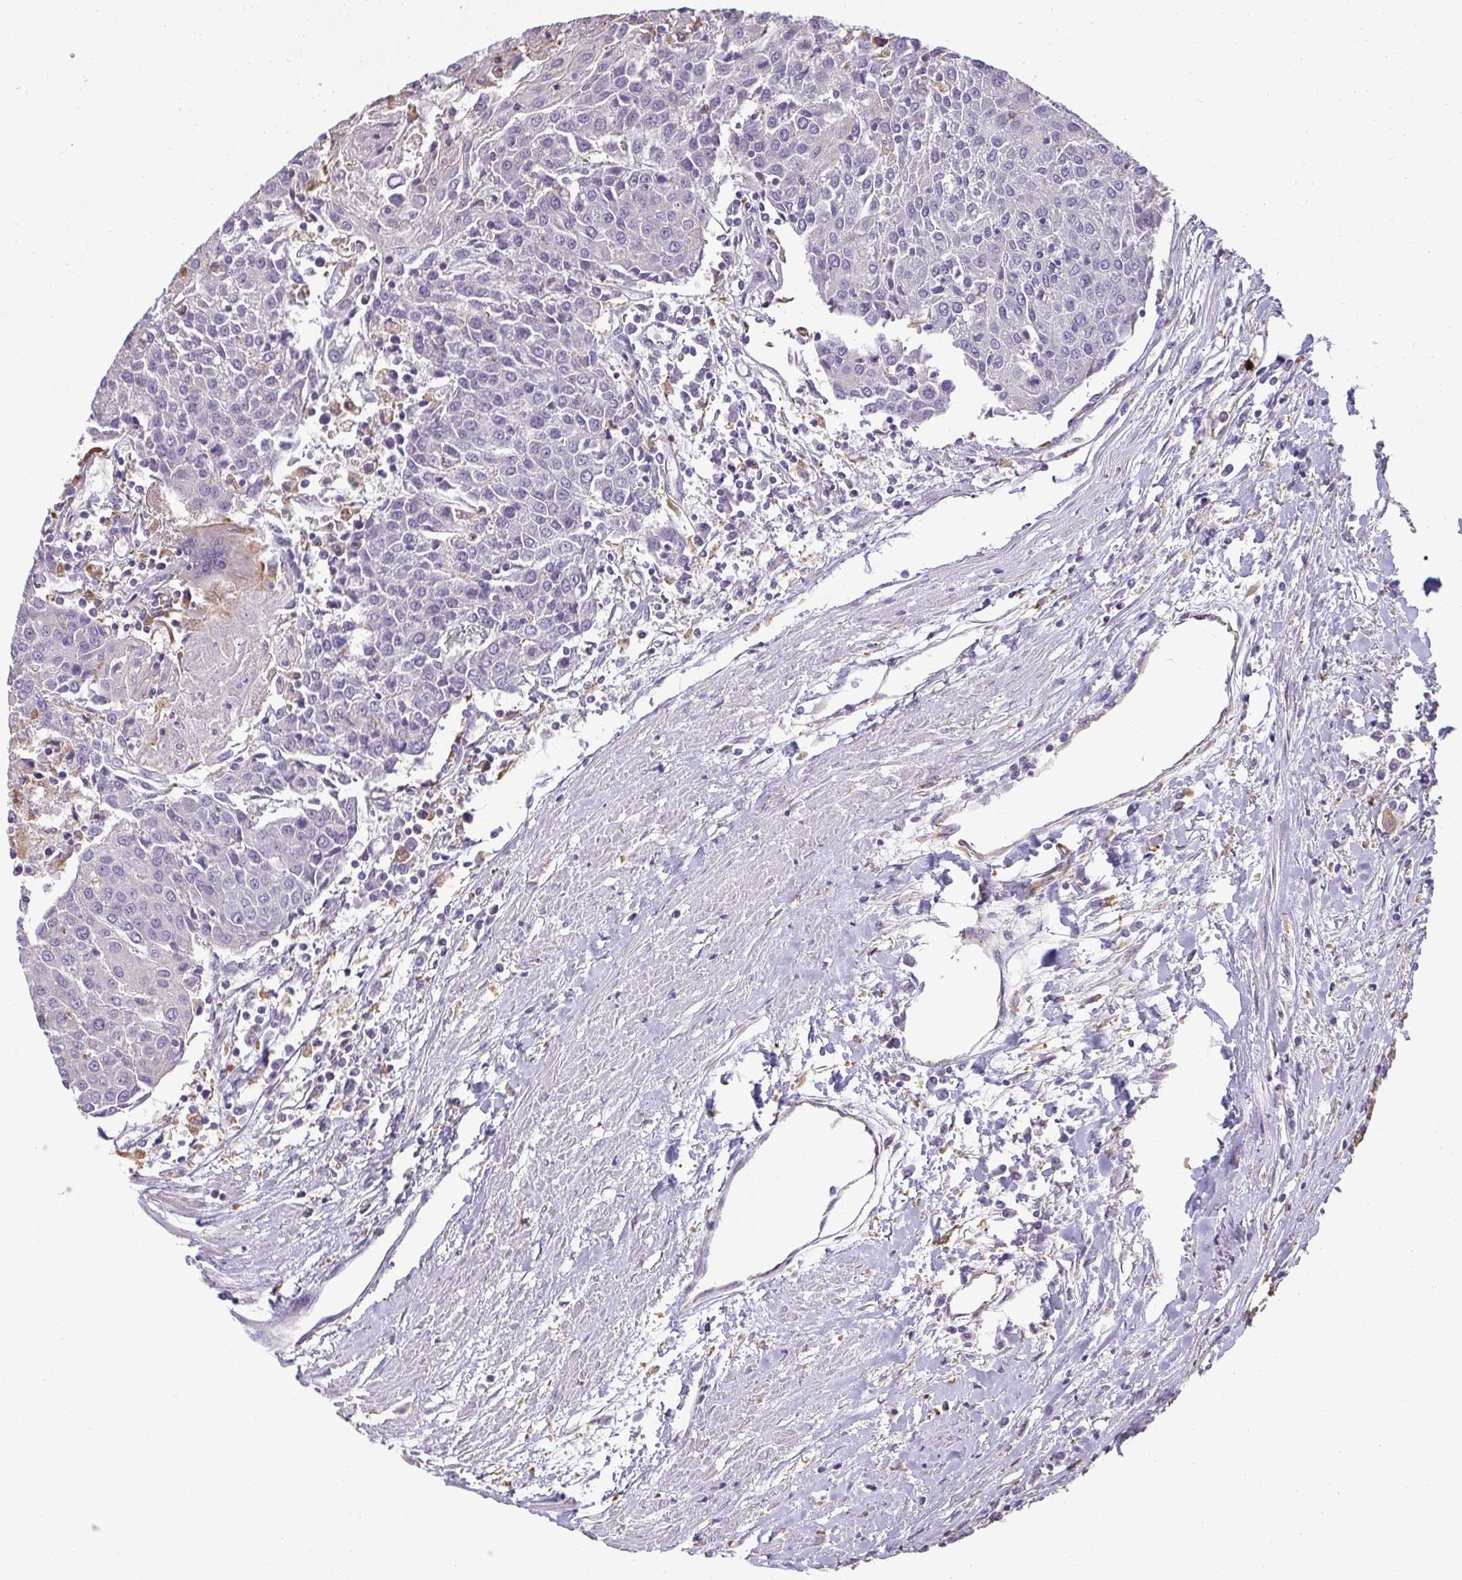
{"staining": {"intensity": "negative", "quantity": "none", "location": "none"}, "tissue": "urothelial cancer", "cell_type": "Tumor cells", "image_type": "cancer", "snomed": [{"axis": "morphology", "description": "Urothelial carcinoma, High grade"}, {"axis": "topography", "description": "Urinary bladder"}], "caption": "There is no significant positivity in tumor cells of urothelial carcinoma (high-grade). (DAB (3,3'-diaminobenzidine) IHC visualized using brightfield microscopy, high magnification).", "gene": "PDE2A", "patient": {"sex": "female", "age": 85}}